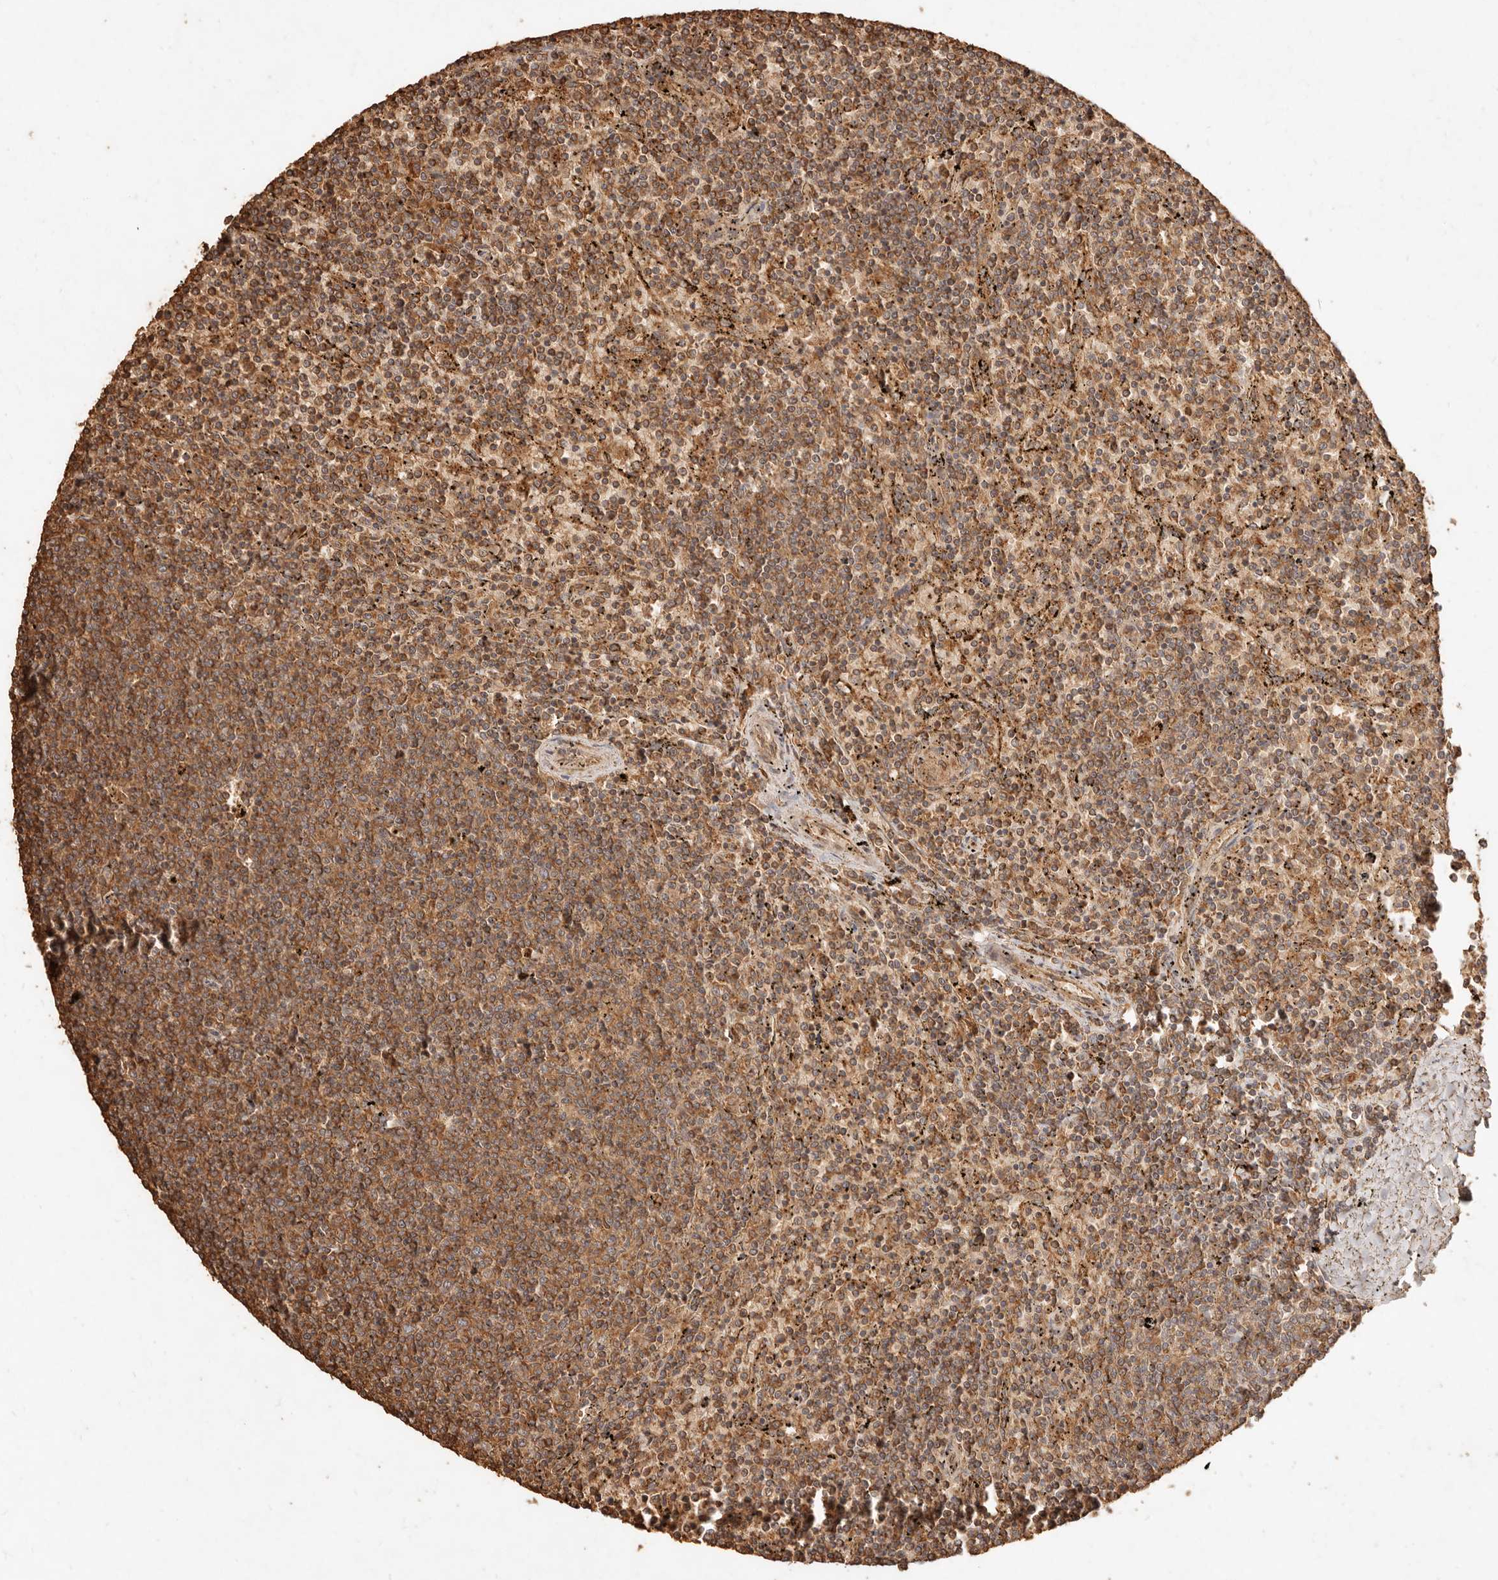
{"staining": {"intensity": "moderate", "quantity": ">75%", "location": "cytoplasmic/membranous"}, "tissue": "lymphoma", "cell_type": "Tumor cells", "image_type": "cancer", "snomed": [{"axis": "morphology", "description": "Malignant lymphoma, non-Hodgkin's type, Low grade"}, {"axis": "topography", "description": "Spleen"}], "caption": "Tumor cells reveal medium levels of moderate cytoplasmic/membranous expression in about >75% of cells in human lymphoma.", "gene": "FAM180B", "patient": {"sex": "female", "age": 50}}